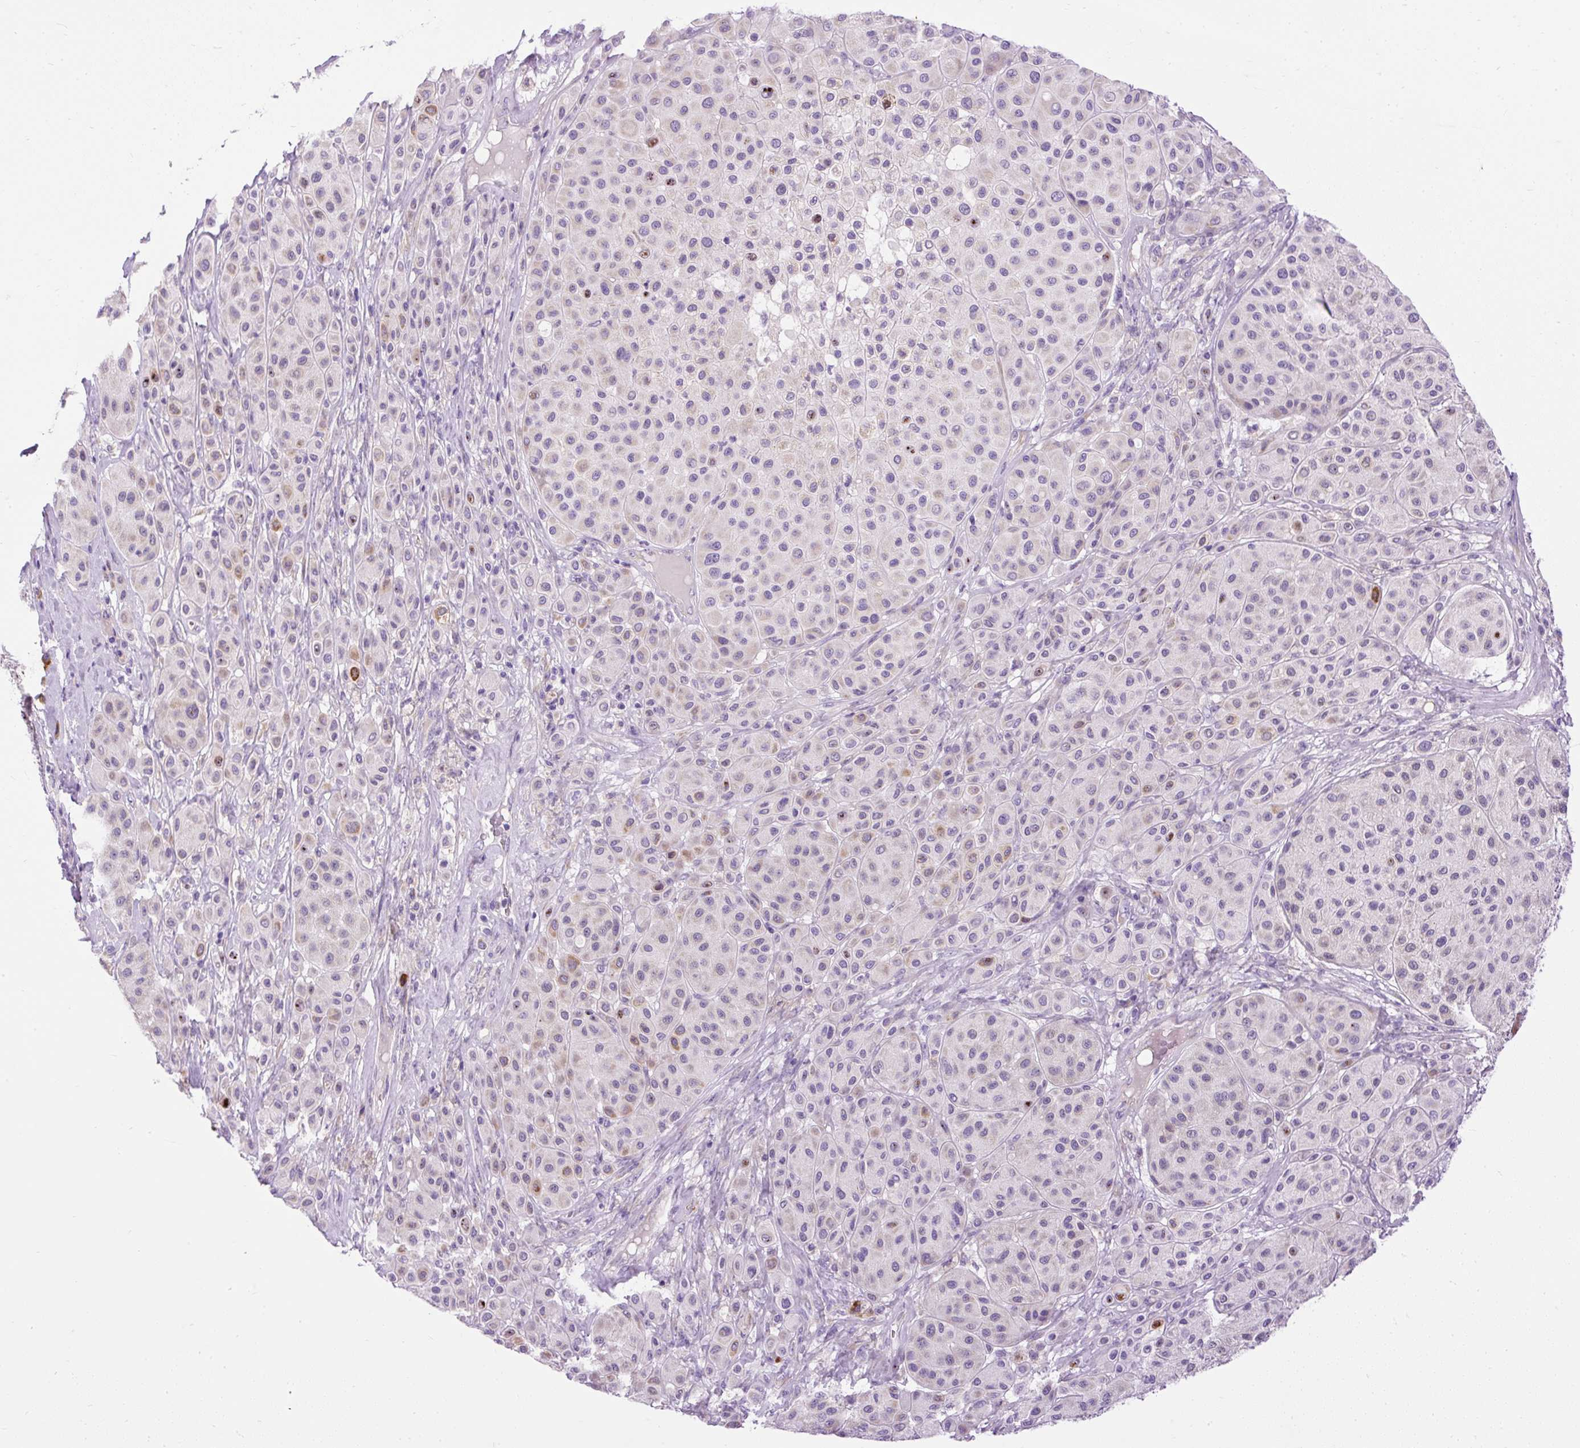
{"staining": {"intensity": "weak", "quantity": "<25%", "location": "cytoplasmic/membranous"}, "tissue": "melanoma", "cell_type": "Tumor cells", "image_type": "cancer", "snomed": [{"axis": "morphology", "description": "Malignant melanoma, Metastatic site"}, {"axis": "topography", "description": "Smooth muscle"}], "caption": "High power microscopy micrograph of an IHC histopathology image of malignant melanoma (metastatic site), revealing no significant expression in tumor cells.", "gene": "SYBU", "patient": {"sex": "male", "age": 41}}